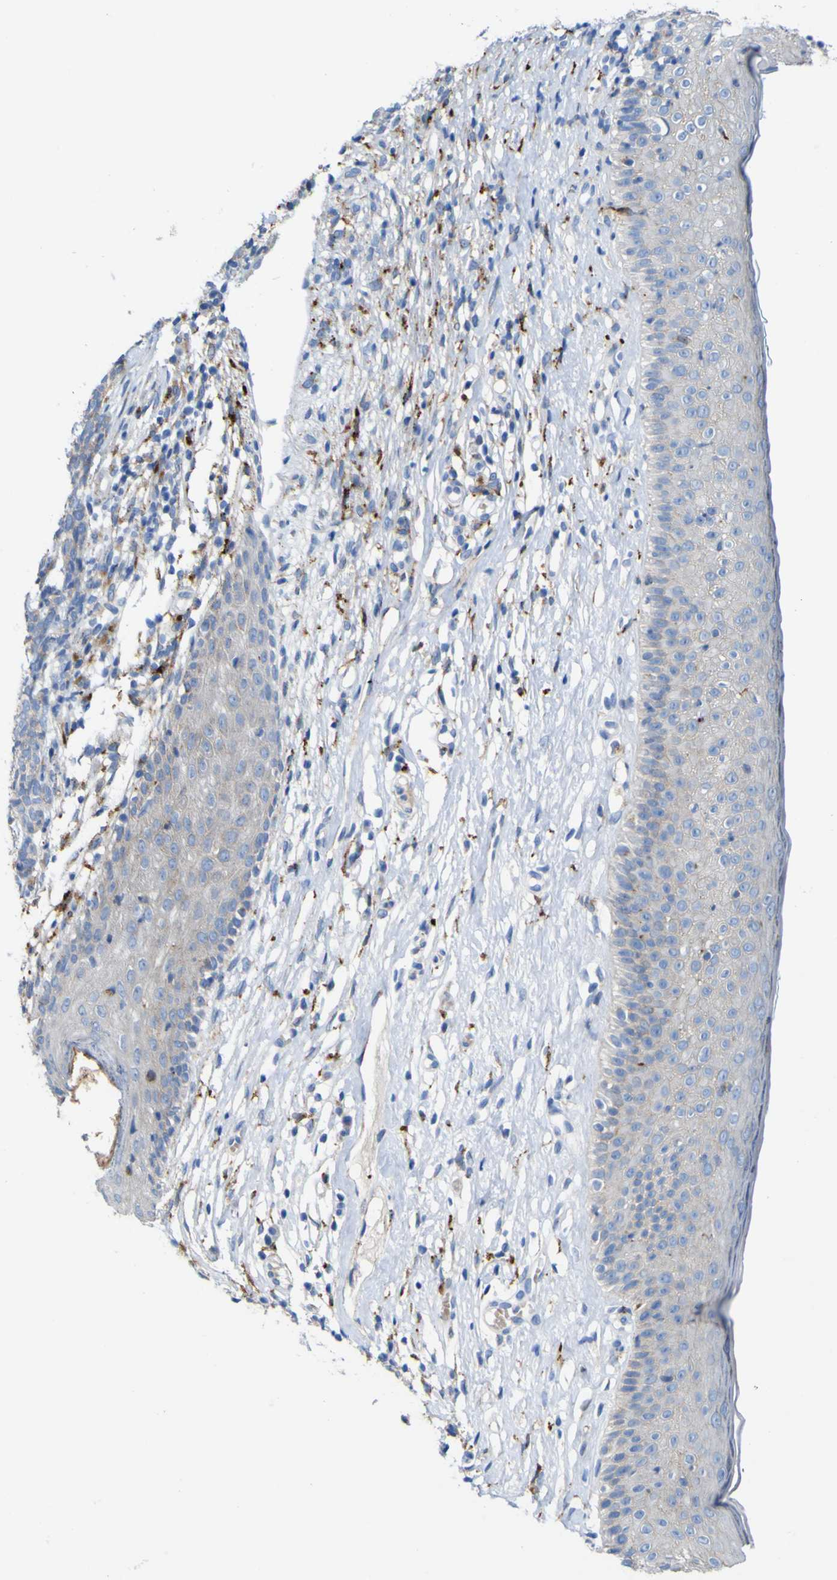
{"staining": {"intensity": "weak", "quantity": ">75%", "location": "cytoplasmic/membranous"}, "tissue": "skin cancer", "cell_type": "Tumor cells", "image_type": "cancer", "snomed": [{"axis": "morphology", "description": "Basal cell carcinoma"}, {"axis": "topography", "description": "Skin"}], "caption": "This is a histology image of immunohistochemistry (IHC) staining of skin basal cell carcinoma, which shows weak staining in the cytoplasmic/membranous of tumor cells.", "gene": "PTPRF", "patient": {"sex": "female", "age": 84}}